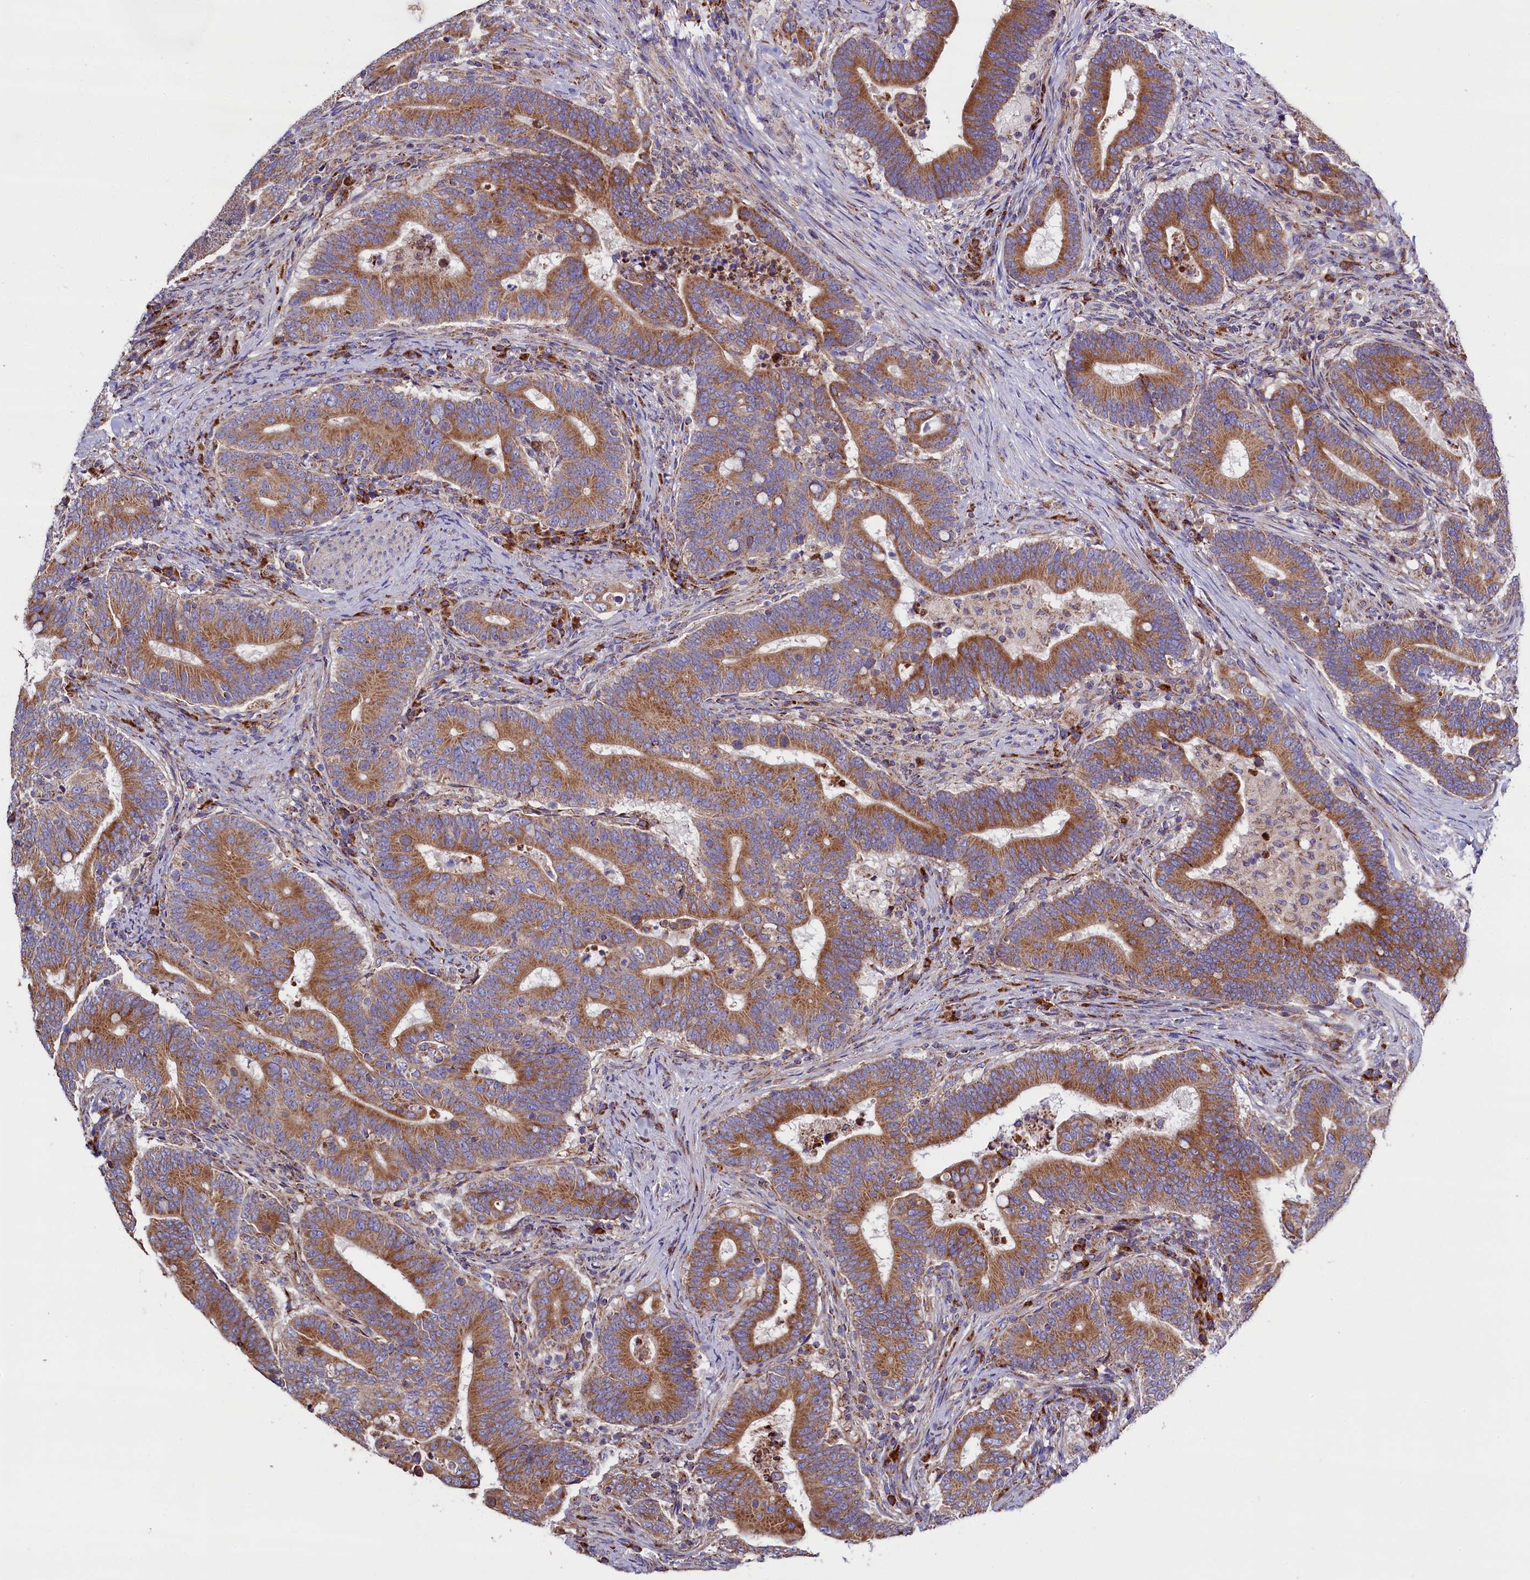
{"staining": {"intensity": "moderate", "quantity": ">75%", "location": "cytoplasmic/membranous"}, "tissue": "colorectal cancer", "cell_type": "Tumor cells", "image_type": "cancer", "snomed": [{"axis": "morphology", "description": "Adenocarcinoma, NOS"}, {"axis": "topography", "description": "Colon"}], "caption": "Immunohistochemistry micrograph of colorectal cancer (adenocarcinoma) stained for a protein (brown), which demonstrates medium levels of moderate cytoplasmic/membranous expression in approximately >75% of tumor cells.", "gene": "ZSWIM1", "patient": {"sex": "female", "age": 66}}